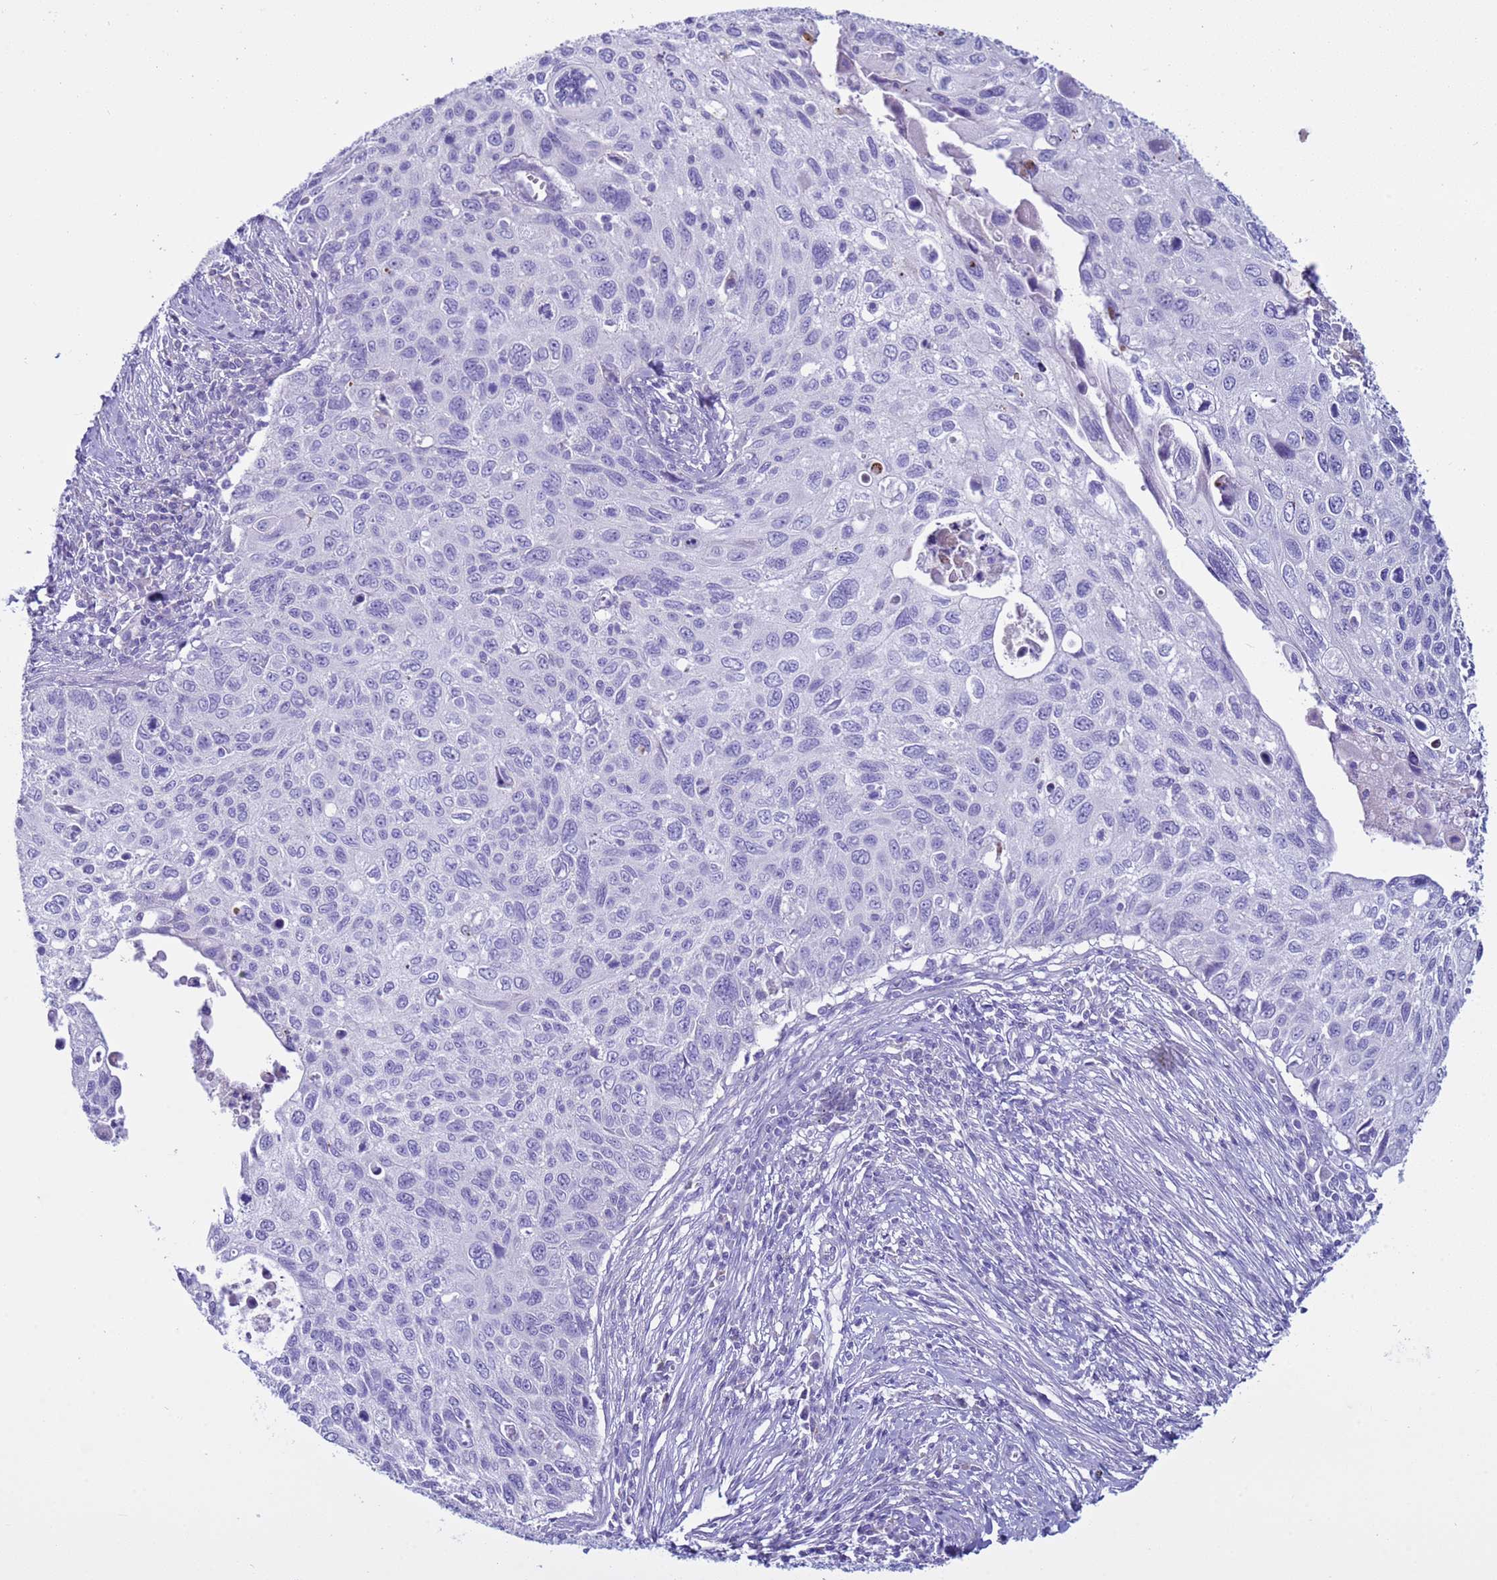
{"staining": {"intensity": "negative", "quantity": "none", "location": "none"}, "tissue": "cervical cancer", "cell_type": "Tumor cells", "image_type": "cancer", "snomed": [{"axis": "morphology", "description": "Squamous cell carcinoma, NOS"}, {"axis": "topography", "description": "Cervix"}], "caption": "High power microscopy image of an IHC histopathology image of squamous cell carcinoma (cervical), revealing no significant staining in tumor cells.", "gene": "CST4", "patient": {"sex": "female", "age": 70}}